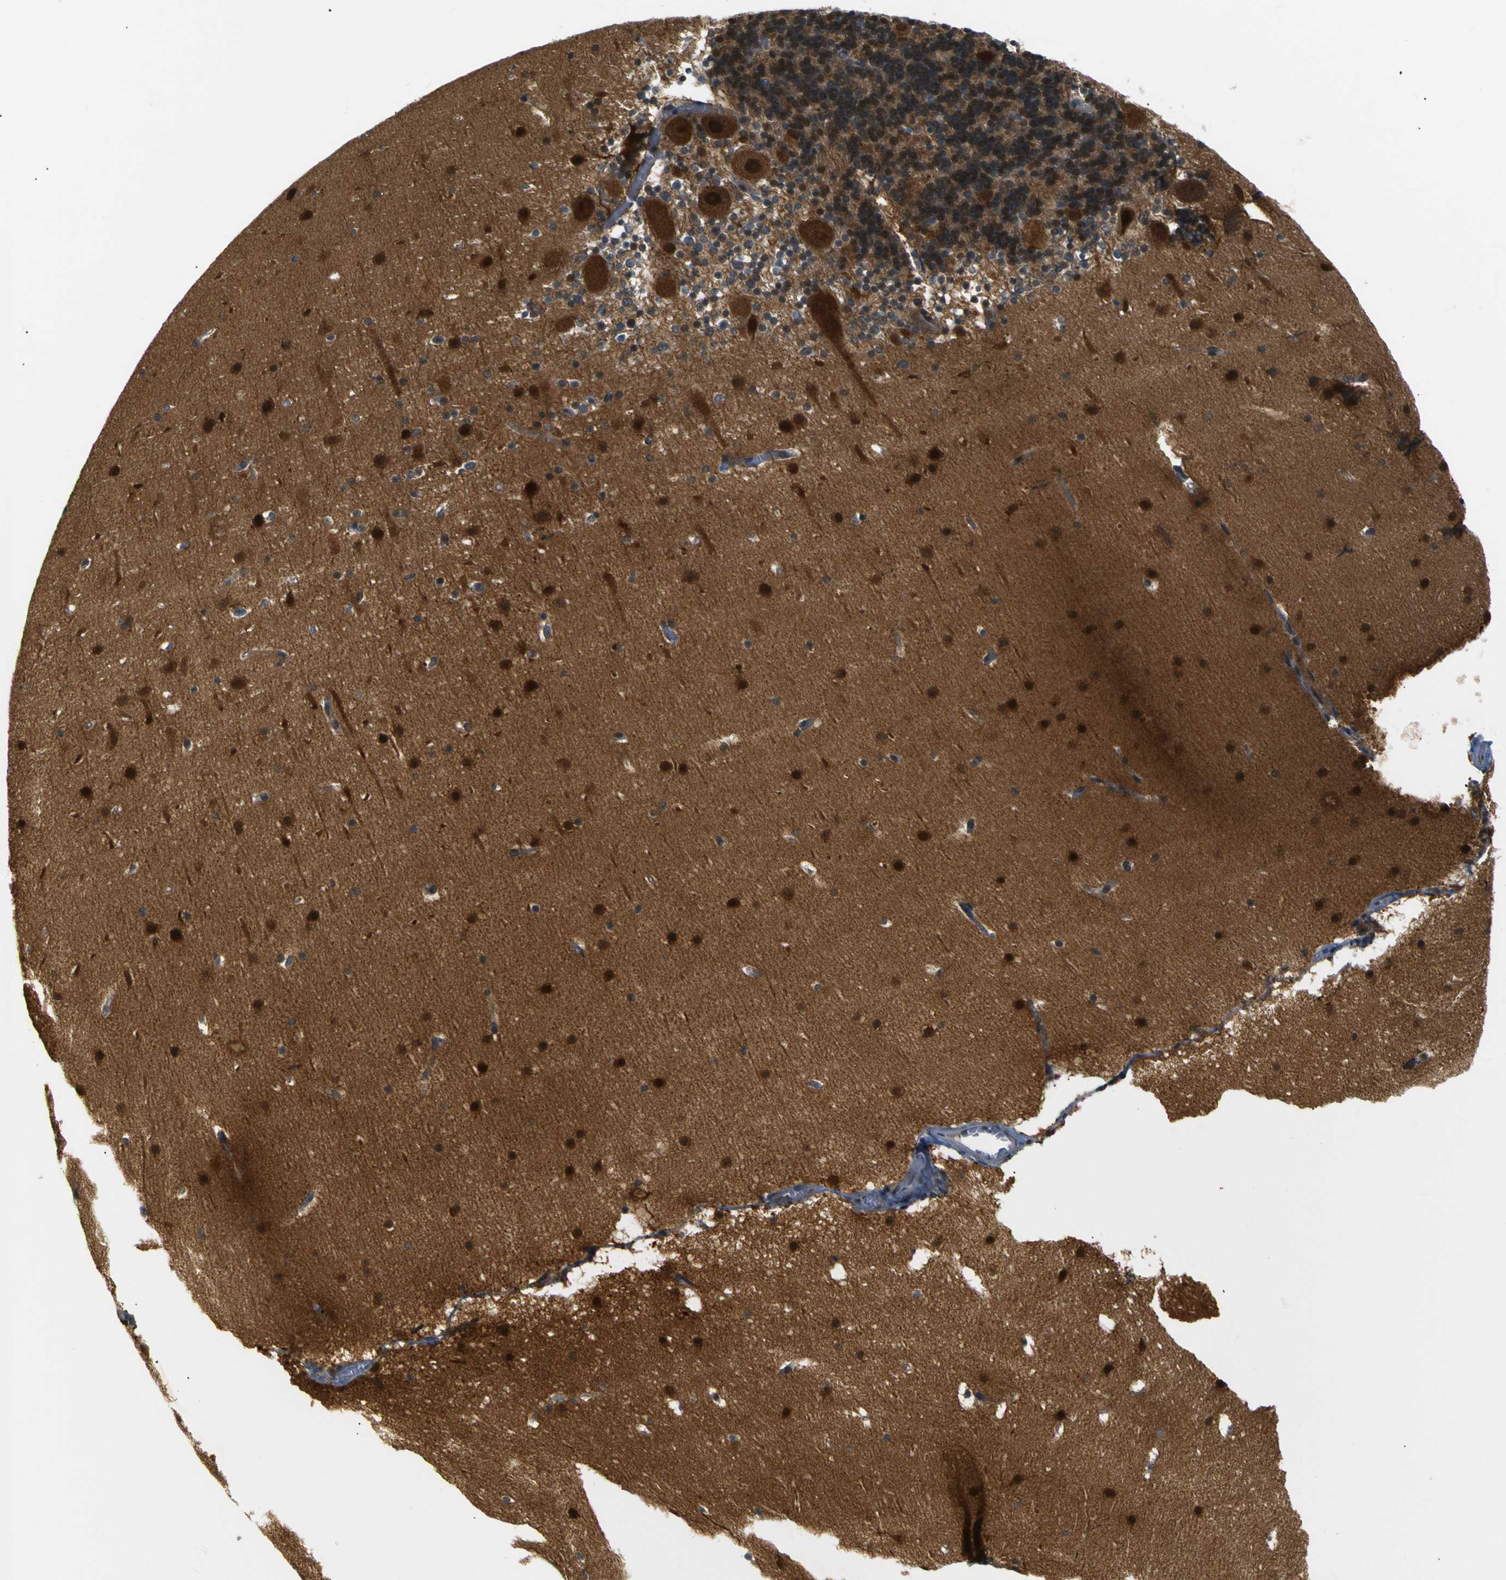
{"staining": {"intensity": "strong", "quantity": ">75%", "location": "cytoplasmic/membranous"}, "tissue": "cerebellum", "cell_type": "Cells in granular layer", "image_type": "normal", "snomed": [{"axis": "morphology", "description": "Normal tissue, NOS"}, {"axis": "topography", "description": "Cerebellum"}], "caption": "Immunohistochemical staining of benign human cerebellum exhibits high levels of strong cytoplasmic/membranous expression in approximately >75% of cells in granular layer. (Brightfield microscopy of DAB IHC at high magnification).", "gene": "SKP1", "patient": {"sex": "male", "age": 45}}